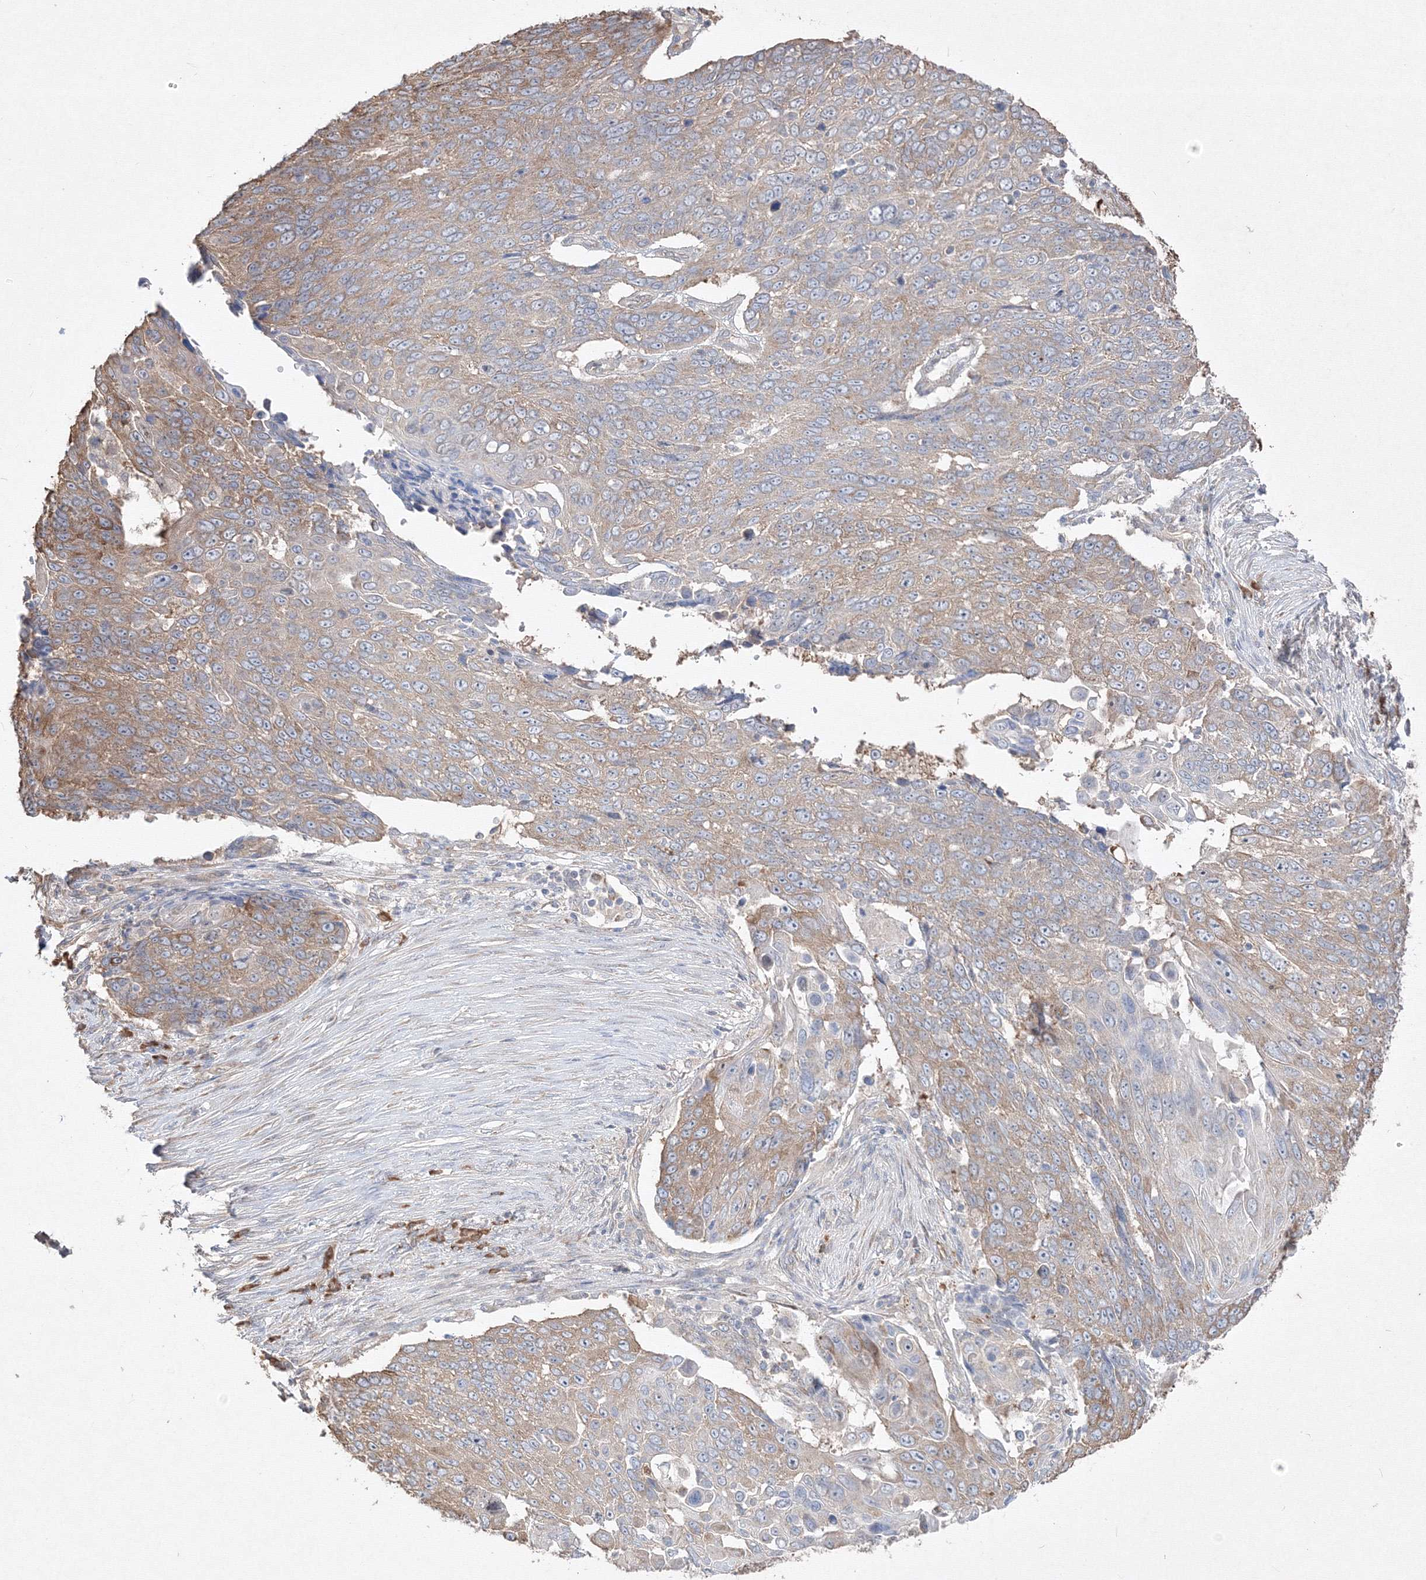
{"staining": {"intensity": "moderate", "quantity": "25%-75%", "location": "cytoplasmic/membranous"}, "tissue": "lung cancer", "cell_type": "Tumor cells", "image_type": "cancer", "snomed": [{"axis": "morphology", "description": "Squamous cell carcinoma, NOS"}, {"axis": "topography", "description": "Lung"}], "caption": "Immunohistochemistry micrograph of neoplastic tissue: human squamous cell carcinoma (lung) stained using IHC displays medium levels of moderate protein expression localized specifically in the cytoplasmic/membranous of tumor cells, appearing as a cytoplasmic/membranous brown color.", "gene": "FBXL8", "patient": {"sex": "male", "age": 66}}